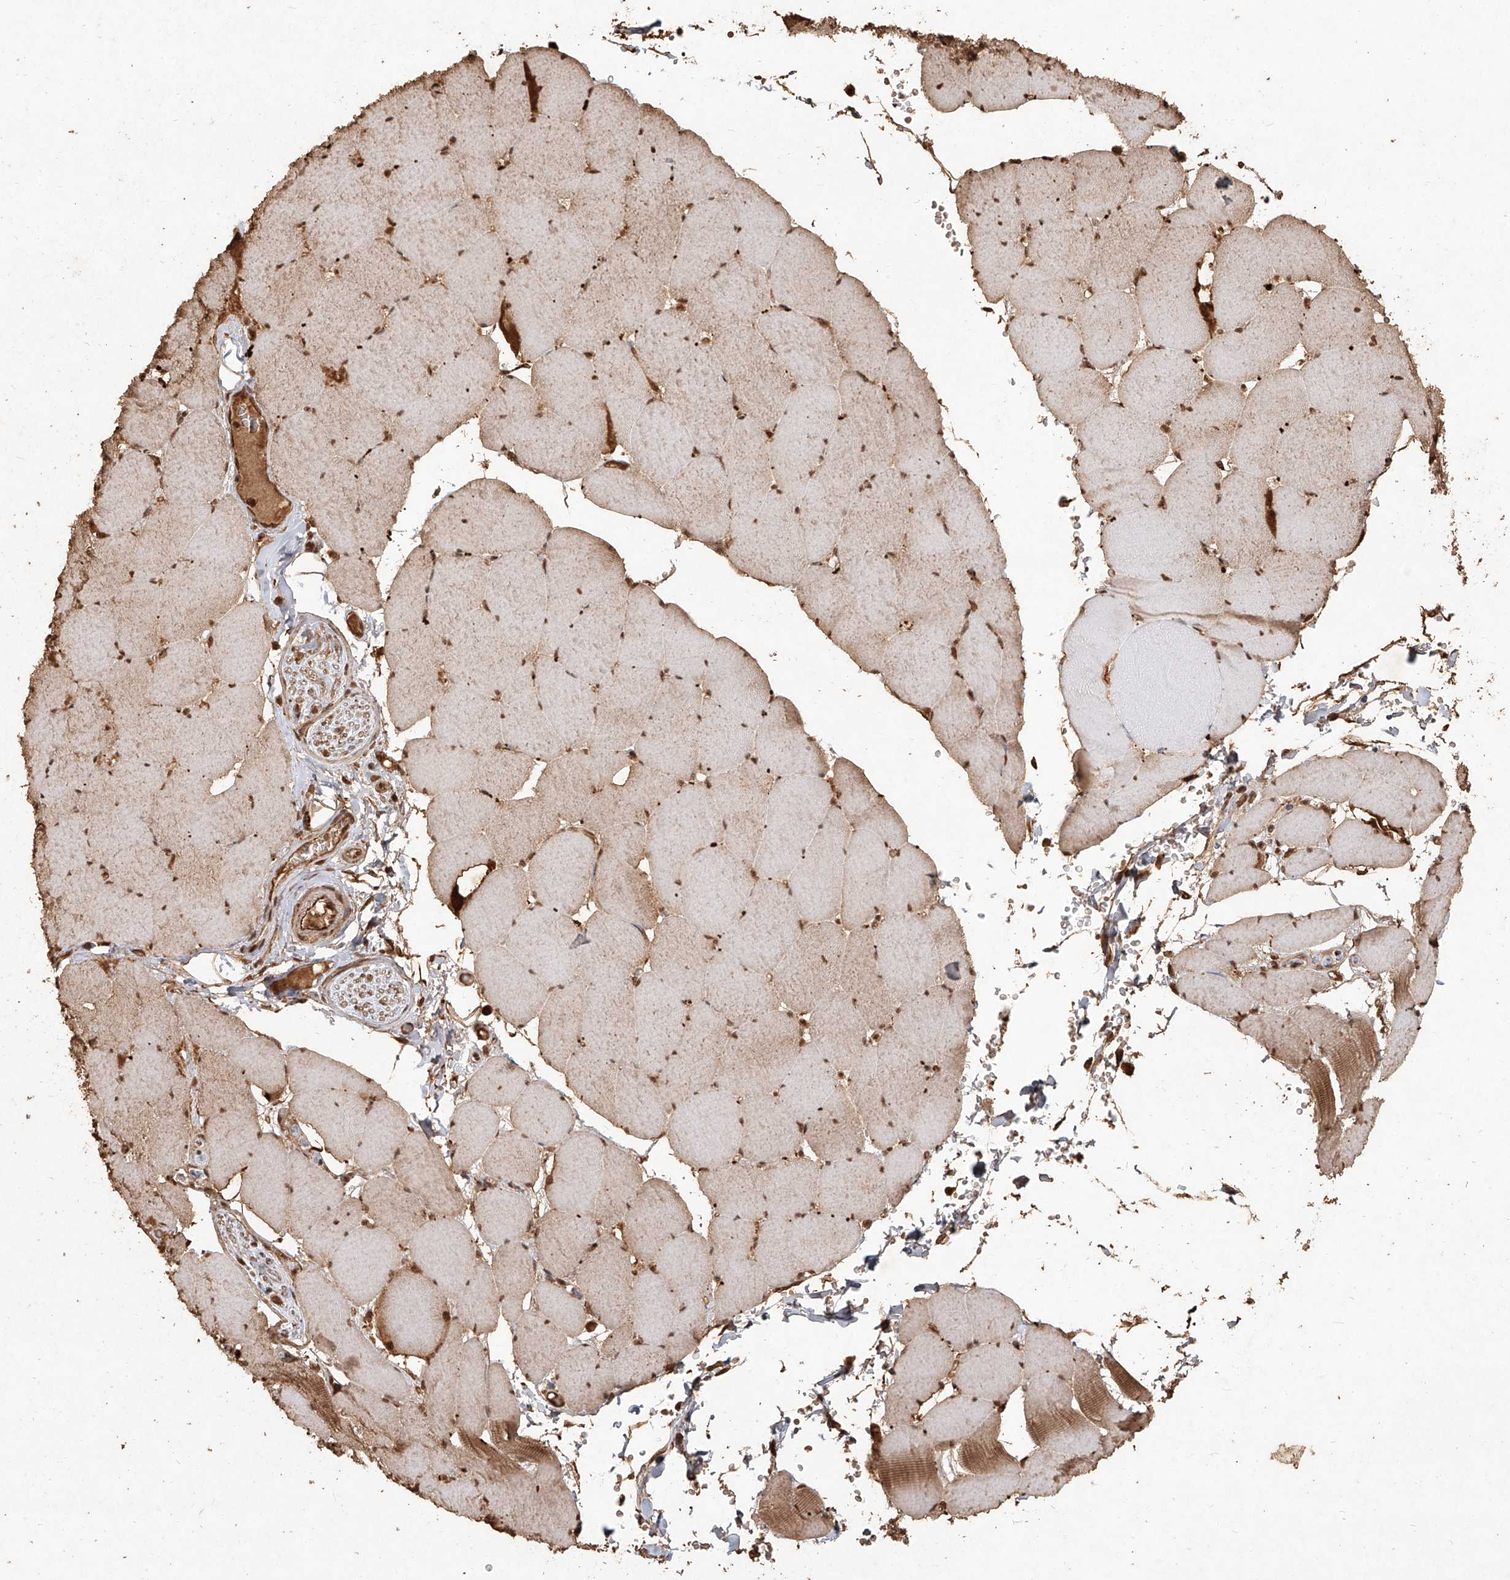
{"staining": {"intensity": "moderate", "quantity": "25%-75%", "location": "cytoplasmic/membranous,nuclear"}, "tissue": "skeletal muscle", "cell_type": "Myocytes", "image_type": "normal", "snomed": [{"axis": "morphology", "description": "Normal tissue, NOS"}, {"axis": "topography", "description": "Skeletal muscle"}, {"axis": "topography", "description": "Head-Neck"}], "caption": "Immunohistochemistry (IHC) of unremarkable human skeletal muscle demonstrates medium levels of moderate cytoplasmic/membranous,nuclear expression in about 25%-75% of myocytes.", "gene": "UBE2K", "patient": {"sex": "male", "age": 66}}